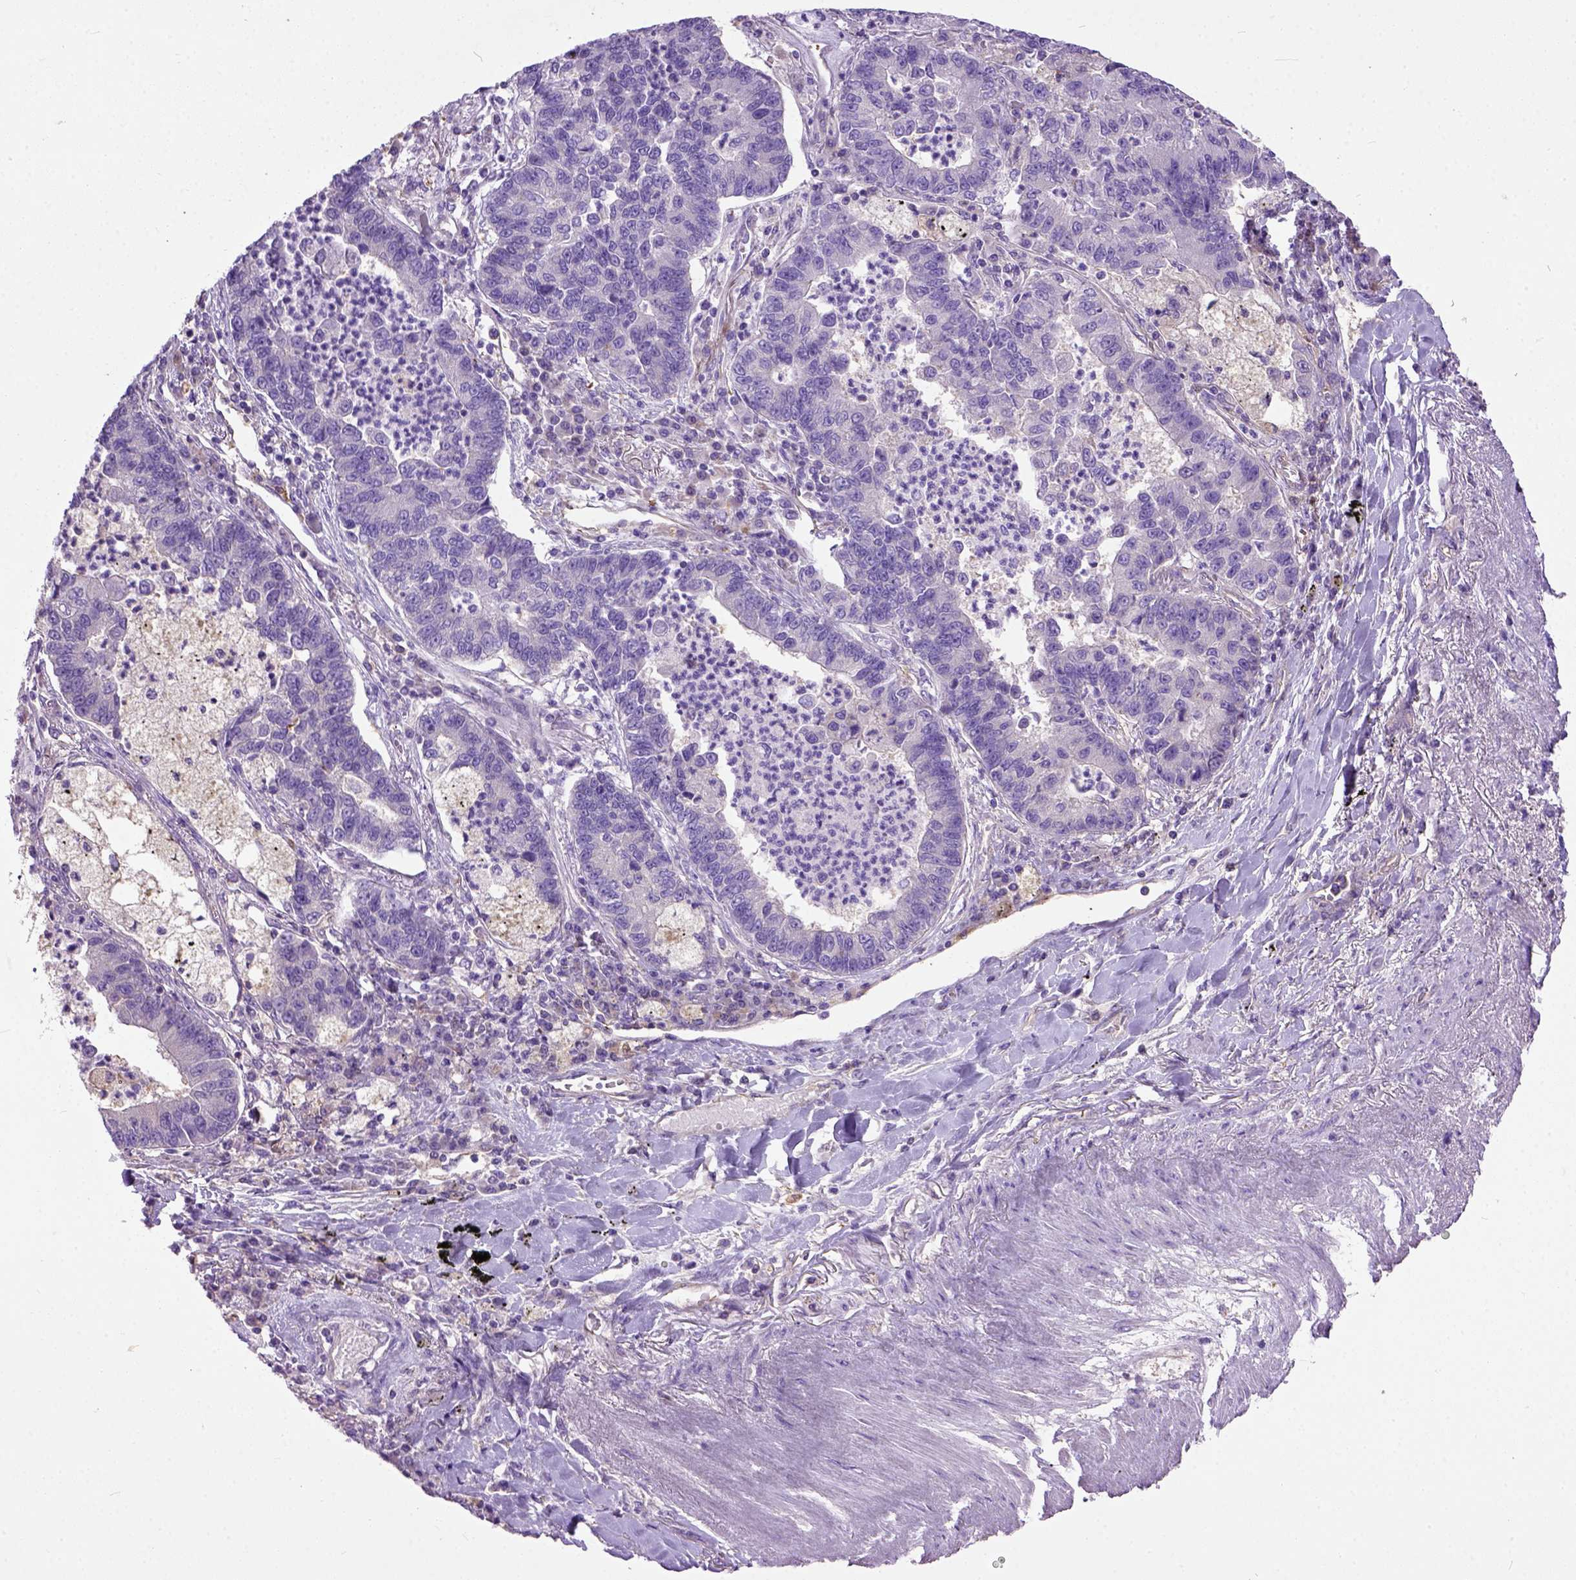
{"staining": {"intensity": "negative", "quantity": "none", "location": "none"}, "tissue": "lung cancer", "cell_type": "Tumor cells", "image_type": "cancer", "snomed": [{"axis": "morphology", "description": "Adenocarcinoma, NOS"}, {"axis": "topography", "description": "Lung"}], "caption": "Immunohistochemistry (IHC) photomicrograph of adenocarcinoma (lung) stained for a protein (brown), which demonstrates no staining in tumor cells. Brightfield microscopy of IHC stained with DAB (3,3'-diaminobenzidine) (brown) and hematoxylin (blue), captured at high magnification.", "gene": "SEMA4F", "patient": {"sex": "female", "age": 57}}